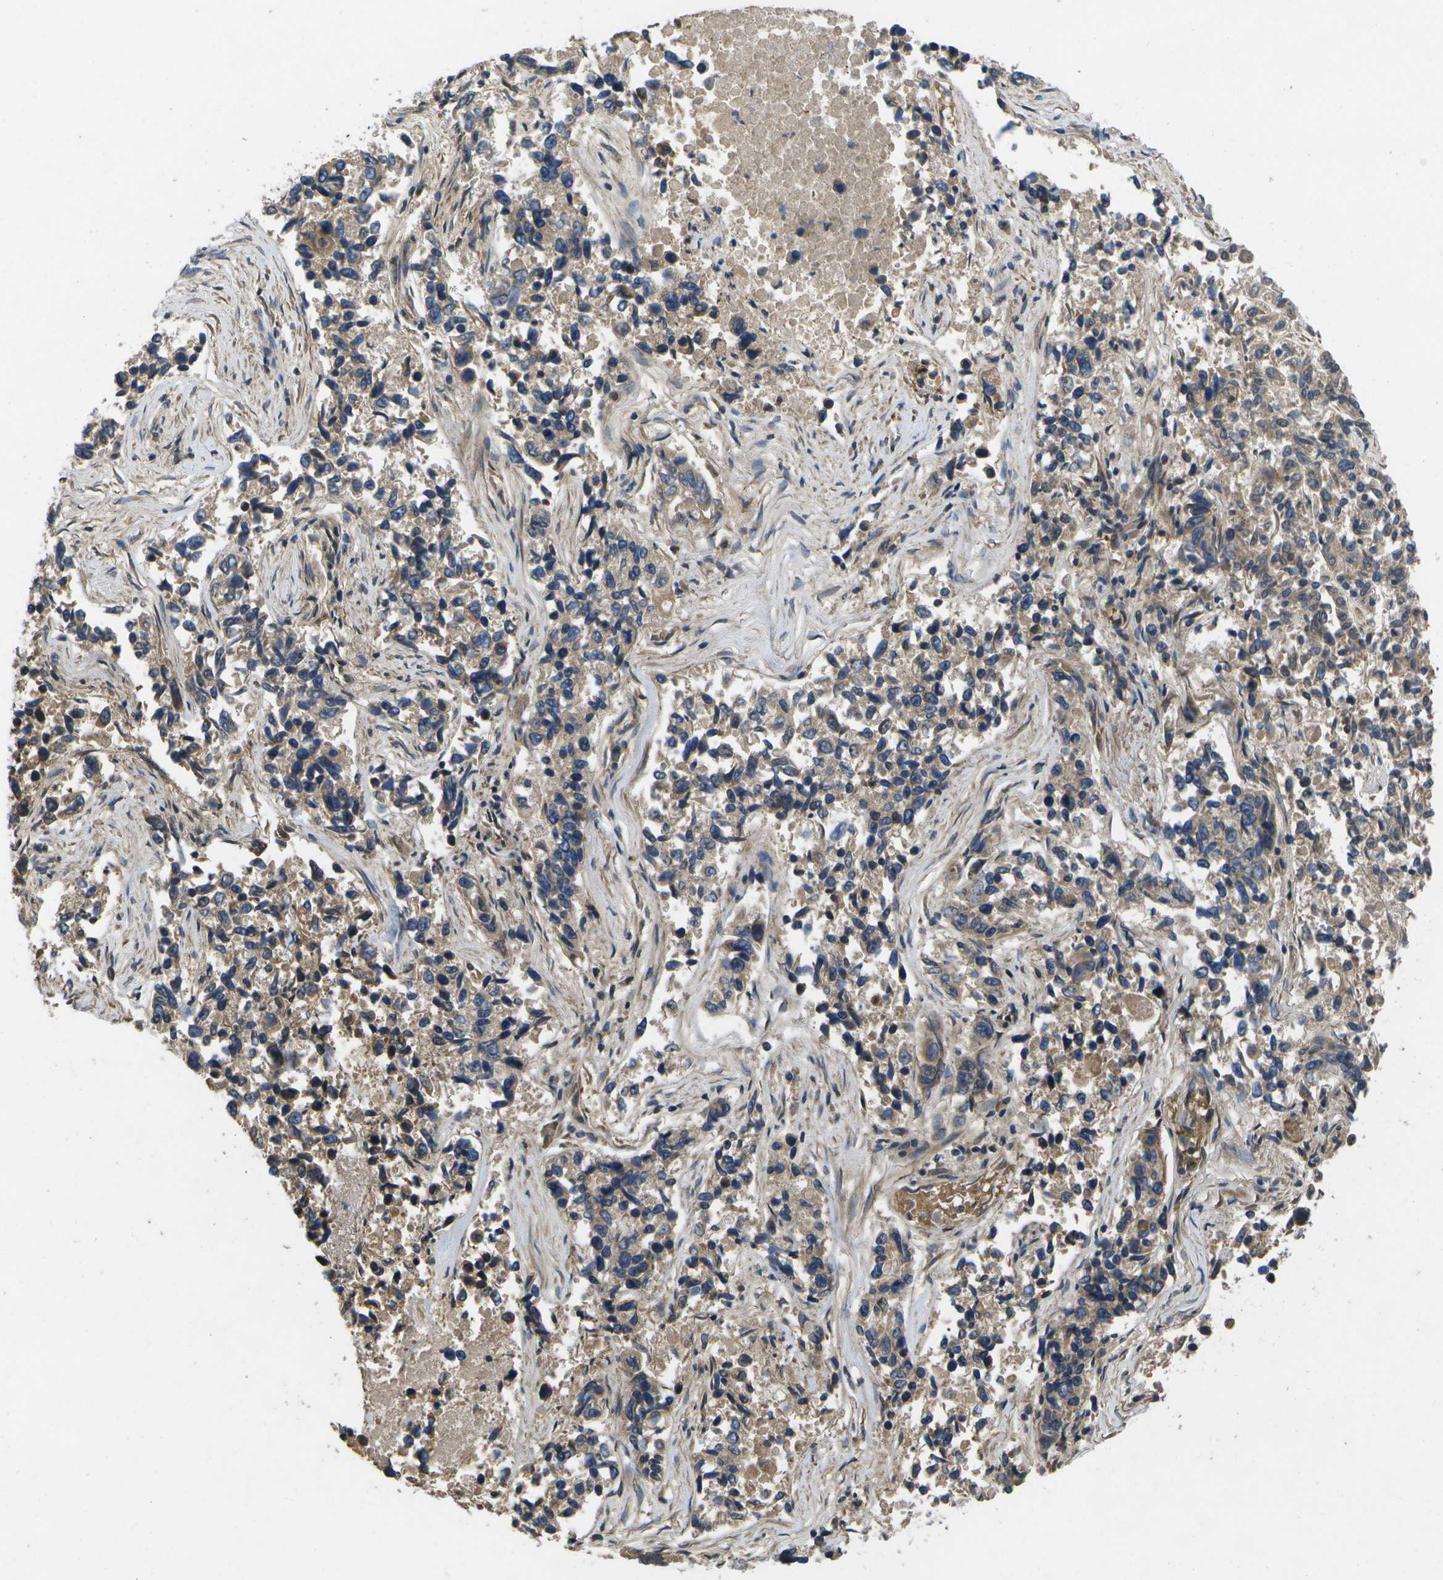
{"staining": {"intensity": "weak", "quantity": ">75%", "location": "cytoplasmic/membranous"}, "tissue": "lung cancer", "cell_type": "Tumor cells", "image_type": "cancer", "snomed": [{"axis": "morphology", "description": "Adenocarcinoma, NOS"}, {"axis": "topography", "description": "Lung"}], "caption": "Lung cancer stained for a protein shows weak cytoplasmic/membranous positivity in tumor cells.", "gene": "ALAS1", "patient": {"sex": "male", "age": 84}}